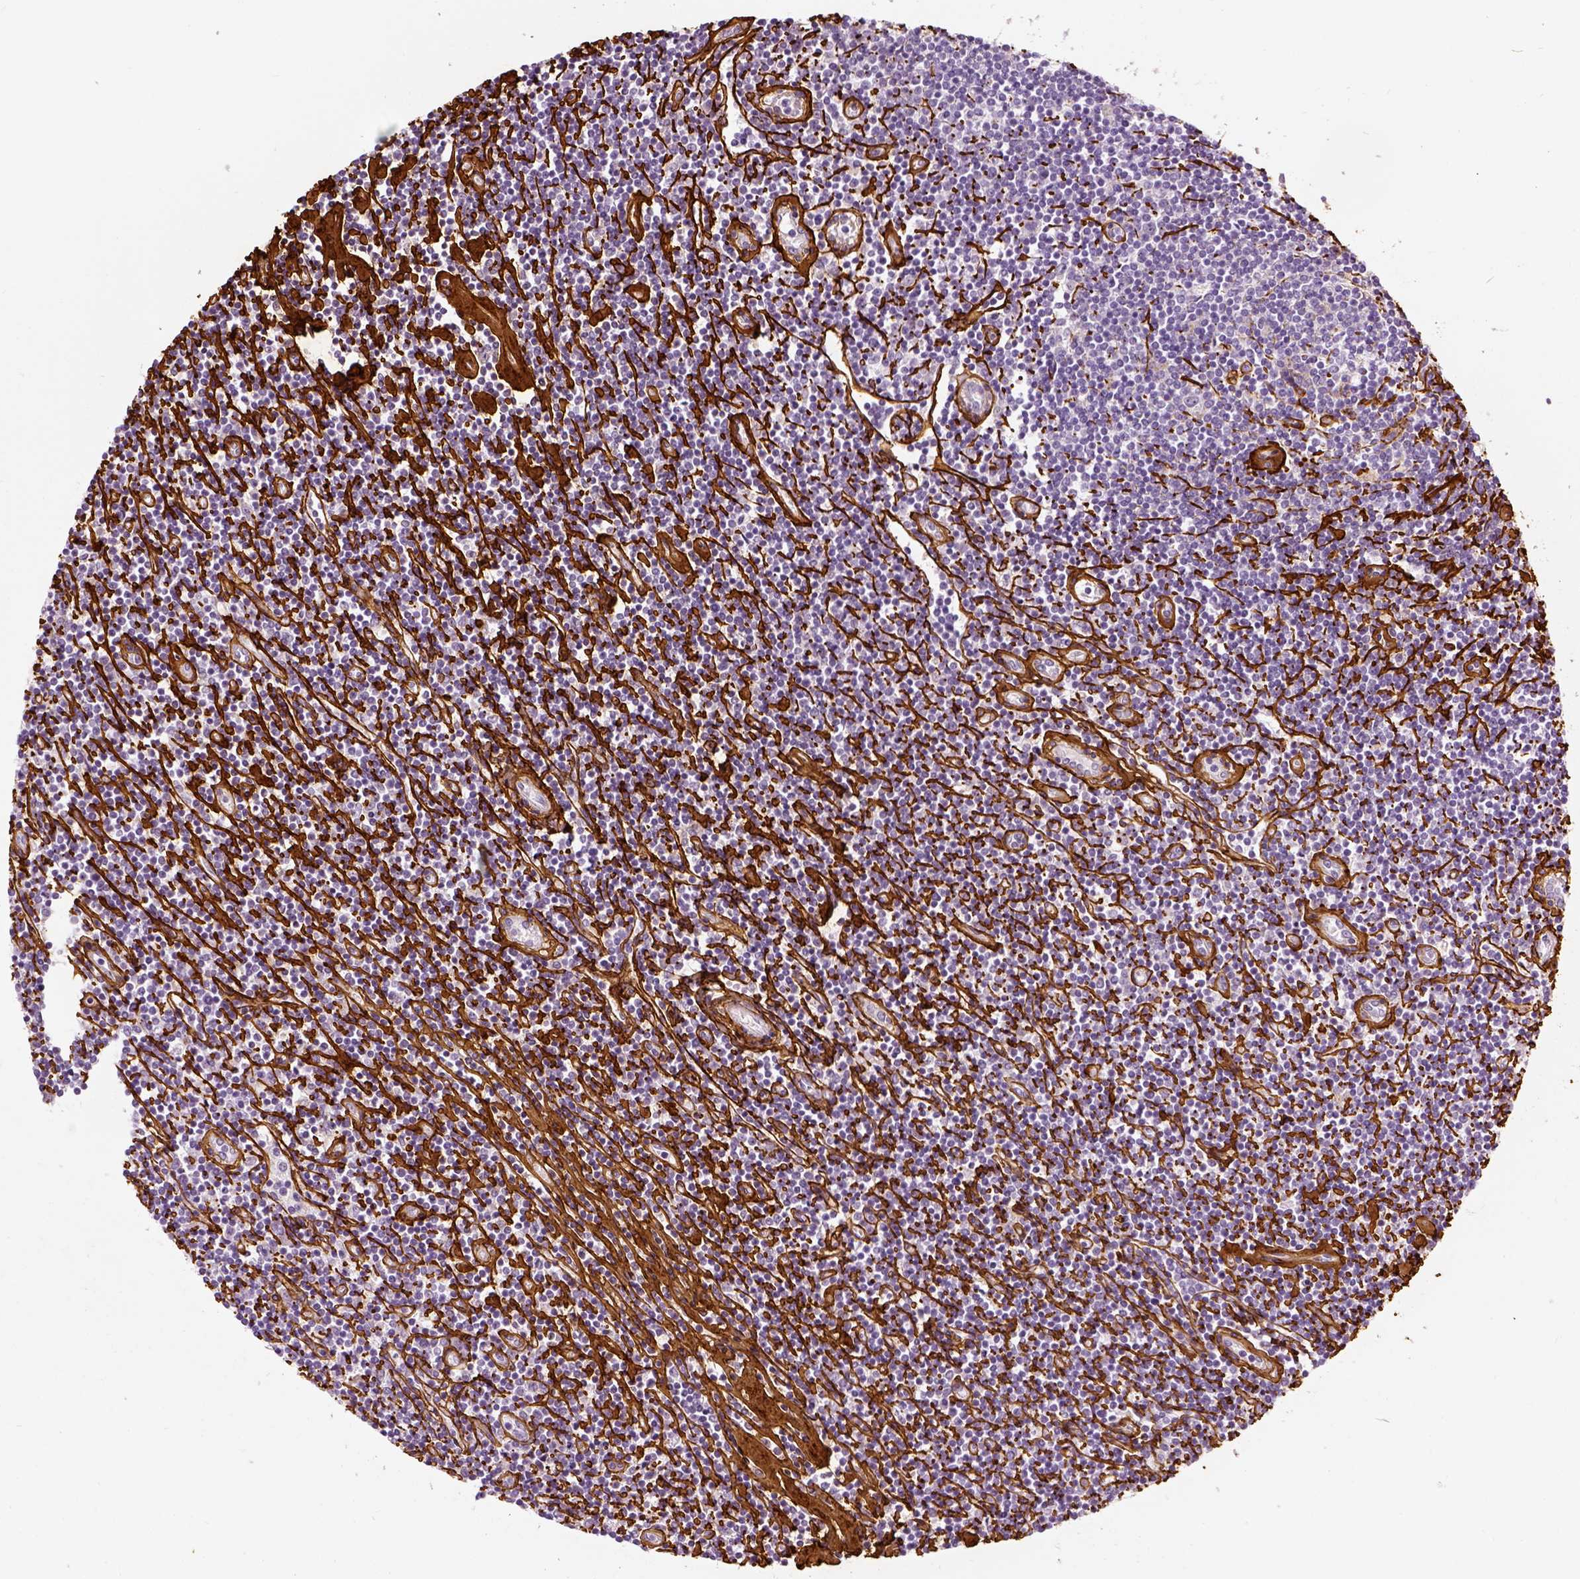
{"staining": {"intensity": "negative", "quantity": "none", "location": "none"}, "tissue": "lymphoma", "cell_type": "Tumor cells", "image_type": "cancer", "snomed": [{"axis": "morphology", "description": "Hodgkin's disease, NOS"}, {"axis": "topography", "description": "Lymph node"}], "caption": "Hodgkin's disease was stained to show a protein in brown. There is no significant expression in tumor cells.", "gene": "COL6A2", "patient": {"sex": "male", "age": 40}}